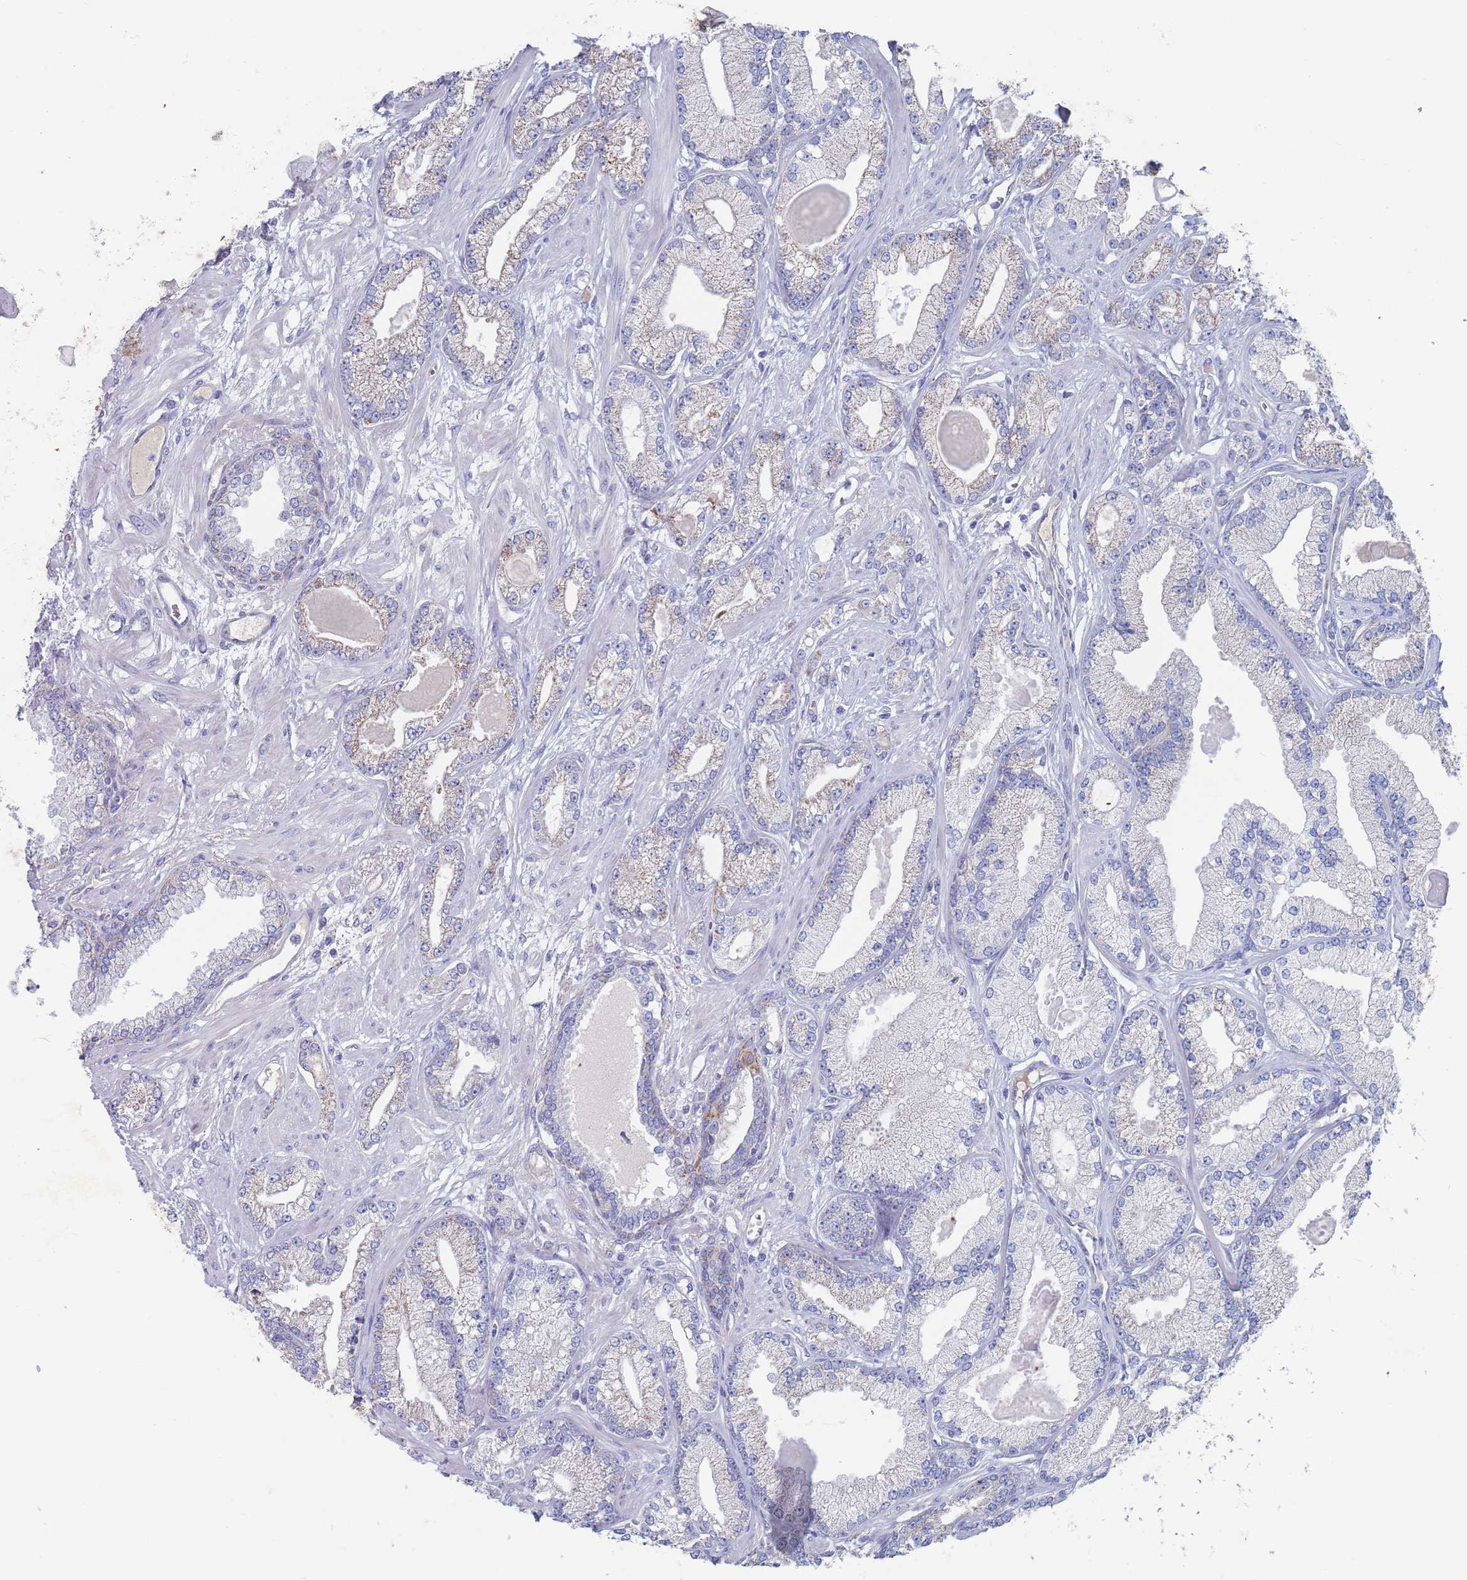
{"staining": {"intensity": "weak", "quantity": "<25%", "location": "cytoplasmic/membranous"}, "tissue": "prostate cancer", "cell_type": "Tumor cells", "image_type": "cancer", "snomed": [{"axis": "morphology", "description": "Adenocarcinoma, Low grade"}, {"axis": "topography", "description": "Prostate"}], "caption": "Immunohistochemistry (IHC) histopathology image of neoplastic tissue: human adenocarcinoma (low-grade) (prostate) stained with DAB displays no significant protein positivity in tumor cells. The staining was performed using DAB (3,3'-diaminobenzidine) to visualize the protein expression in brown, while the nuclei were stained in blue with hematoxylin (Magnification: 20x).", "gene": "MRPL22", "patient": {"sex": "male", "age": 64}}